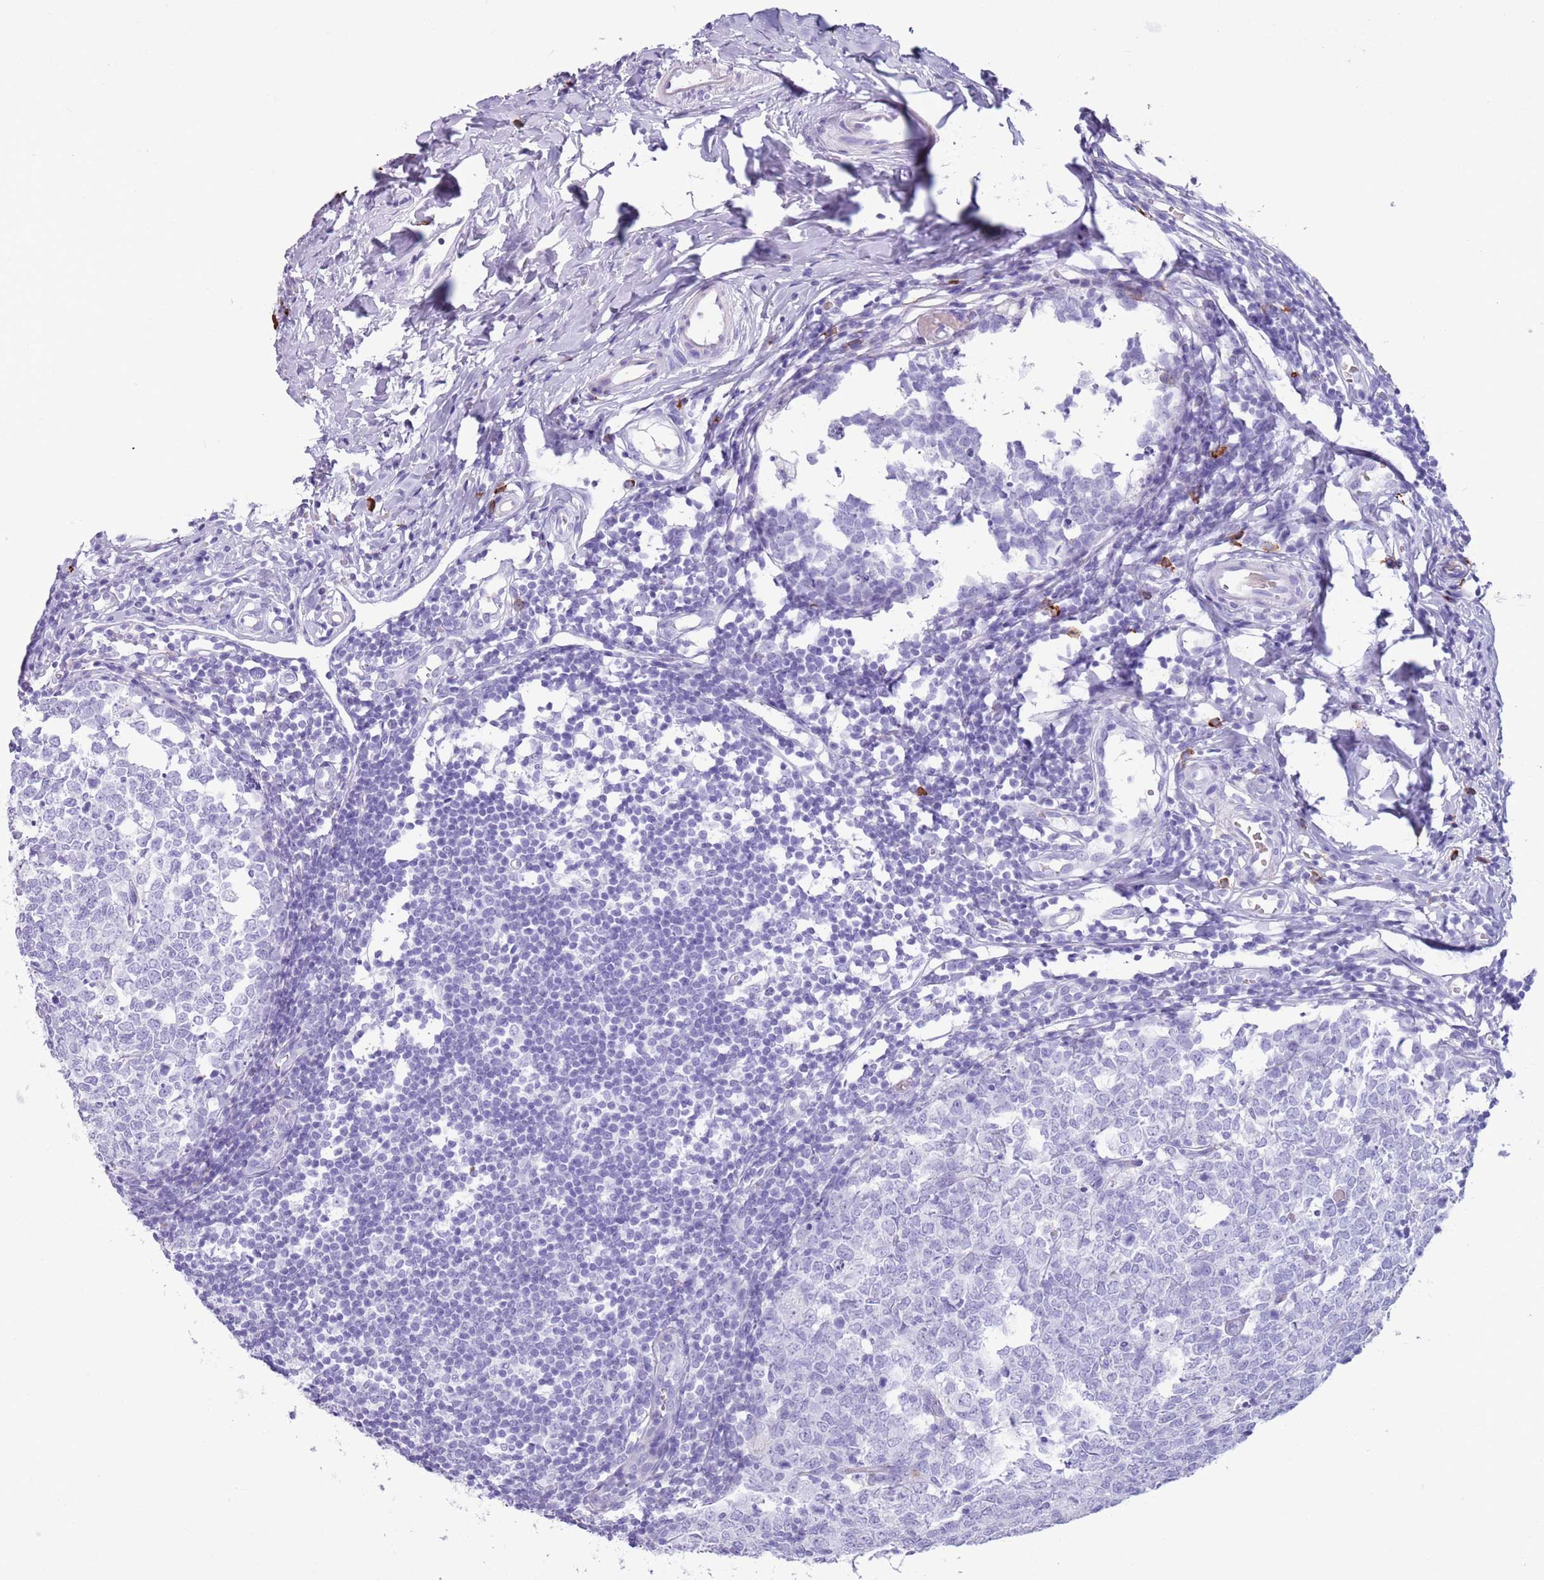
{"staining": {"intensity": "negative", "quantity": "none", "location": "none"}, "tissue": "appendix", "cell_type": "Glandular cells", "image_type": "normal", "snomed": [{"axis": "morphology", "description": "Normal tissue, NOS"}, {"axis": "topography", "description": "Appendix"}], "caption": "Immunohistochemistry (IHC) image of unremarkable appendix stained for a protein (brown), which reveals no expression in glandular cells.", "gene": "ENSG00000263020", "patient": {"sex": "male", "age": 14}}